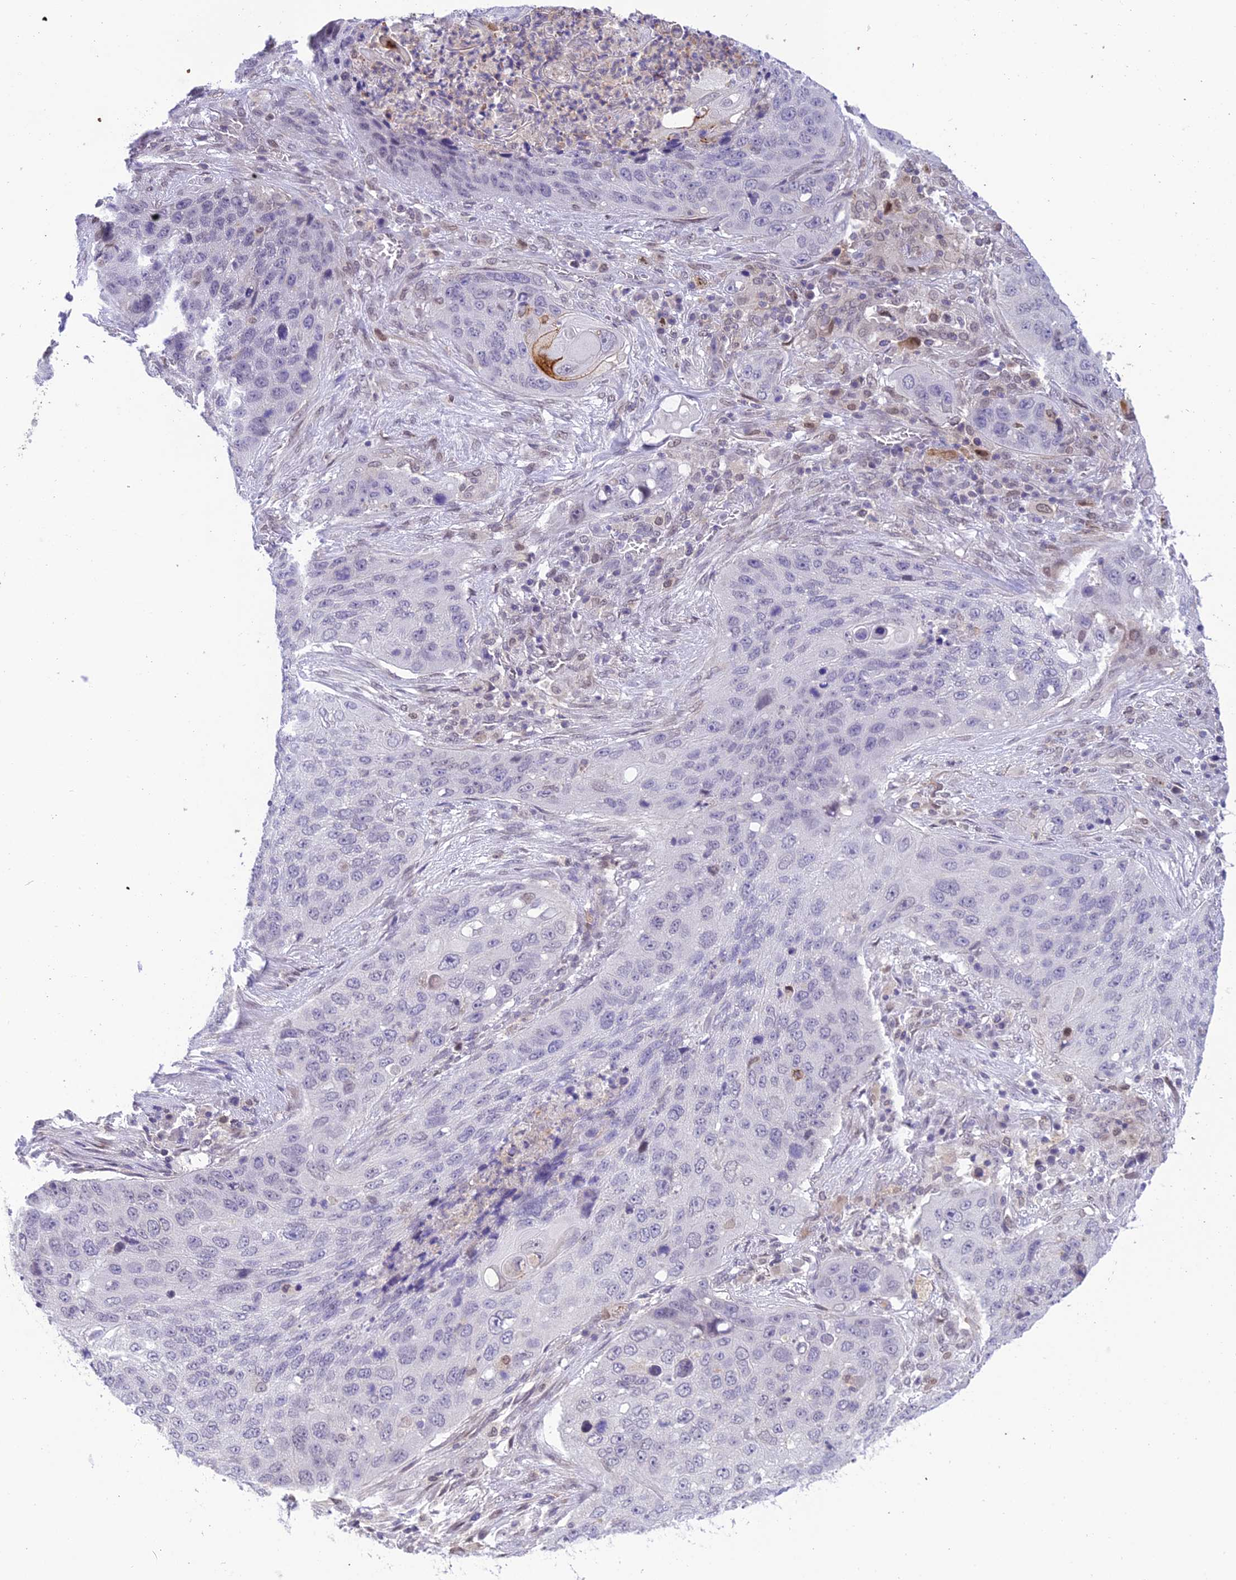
{"staining": {"intensity": "negative", "quantity": "none", "location": "none"}, "tissue": "lung cancer", "cell_type": "Tumor cells", "image_type": "cancer", "snomed": [{"axis": "morphology", "description": "Squamous cell carcinoma, NOS"}, {"axis": "topography", "description": "Lung"}], "caption": "High magnification brightfield microscopy of lung cancer (squamous cell carcinoma) stained with DAB (3,3'-diaminobenzidine) (brown) and counterstained with hematoxylin (blue): tumor cells show no significant expression.", "gene": "BMT2", "patient": {"sex": "female", "age": 63}}